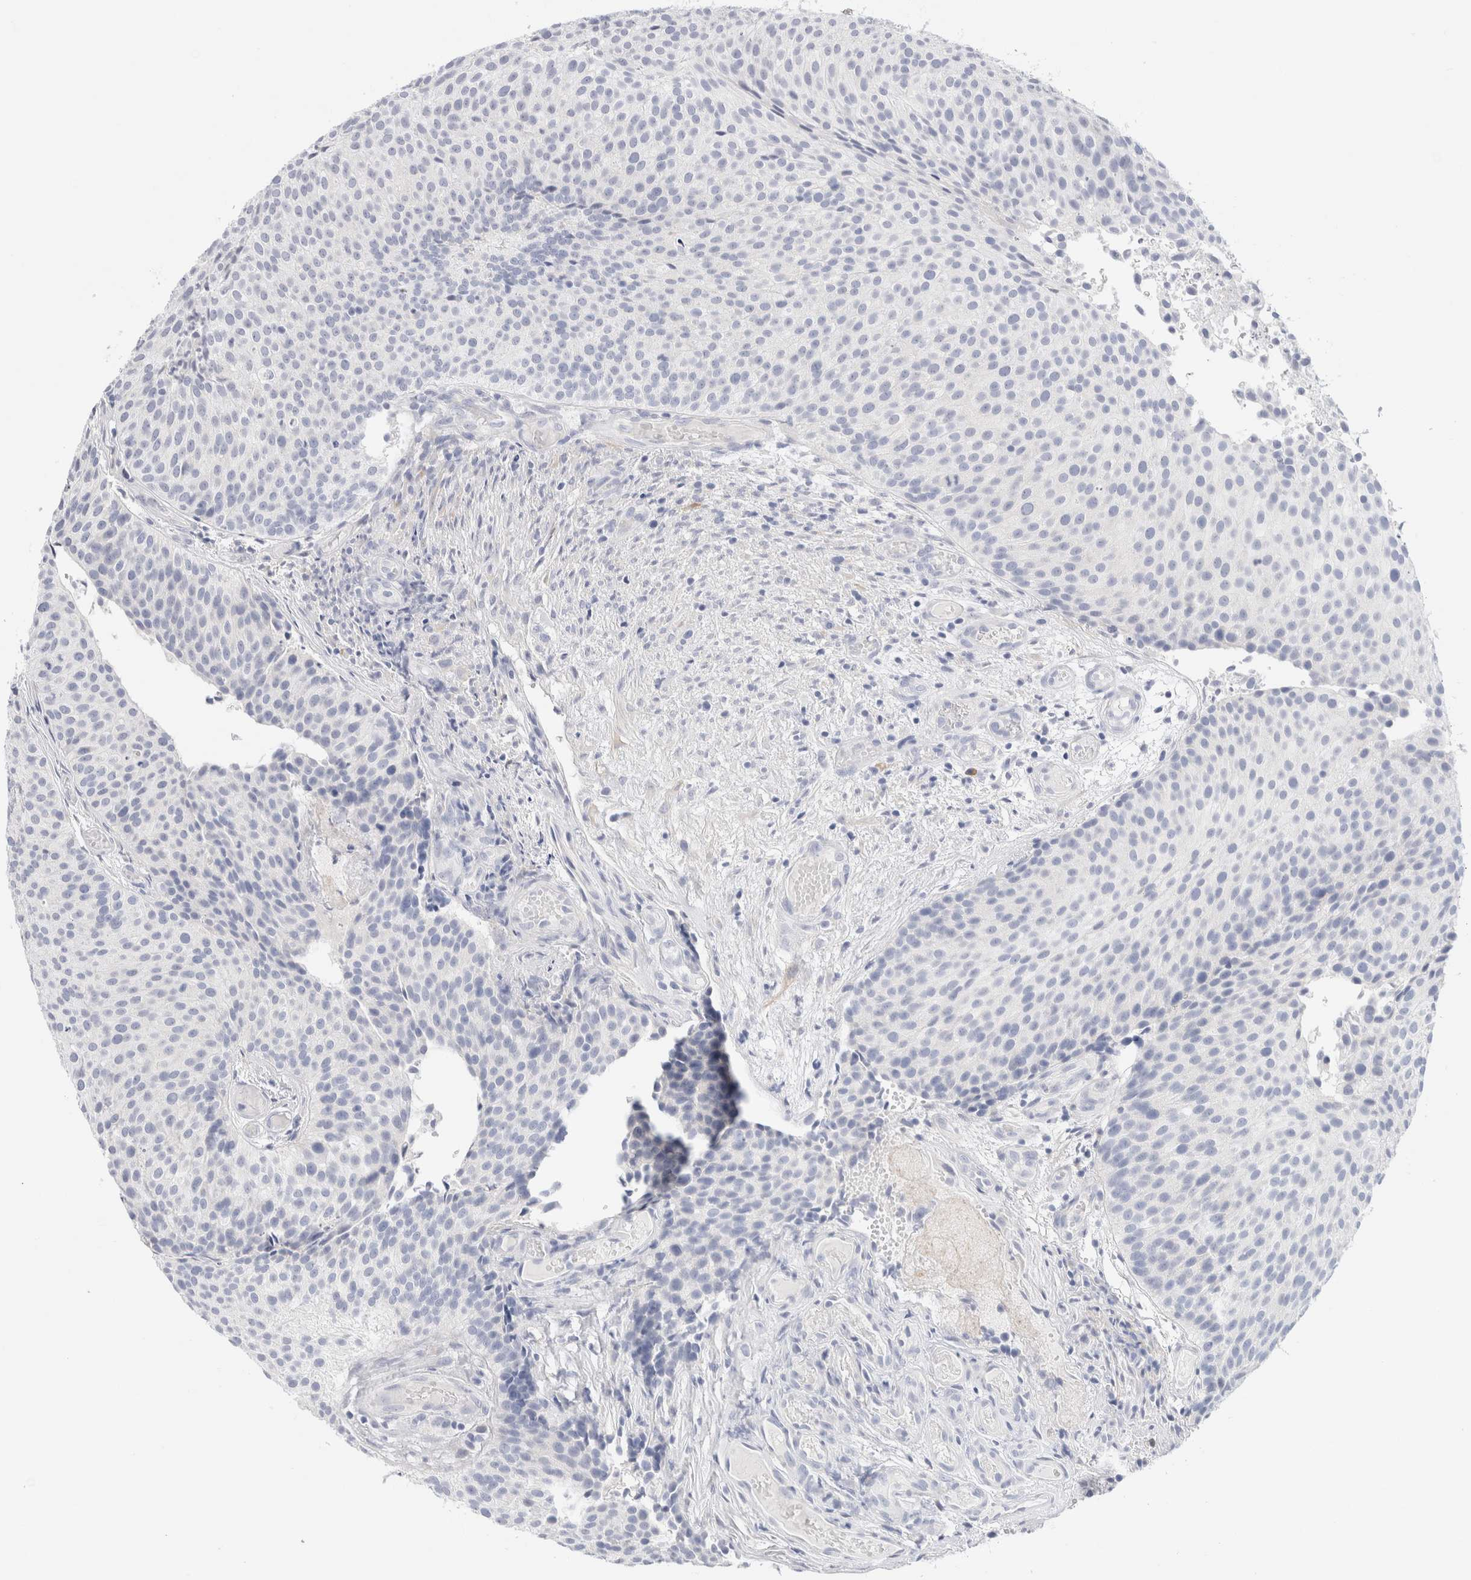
{"staining": {"intensity": "negative", "quantity": "none", "location": "none"}, "tissue": "urothelial cancer", "cell_type": "Tumor cells", "image_type": "cancer", "snomed": [{"axis": "morphology", "description": "Urothelial carcinoma, Low grade"}, {"axis": "topography", "description": "Urinary bladder"}], "caption": "This is an IHC histopathology image of human urothelial carcinoma (low-grade). There is no positivity in tumor cells.", "gene": "GADD45G", "patient": {"sex": "male", "age": 86}}